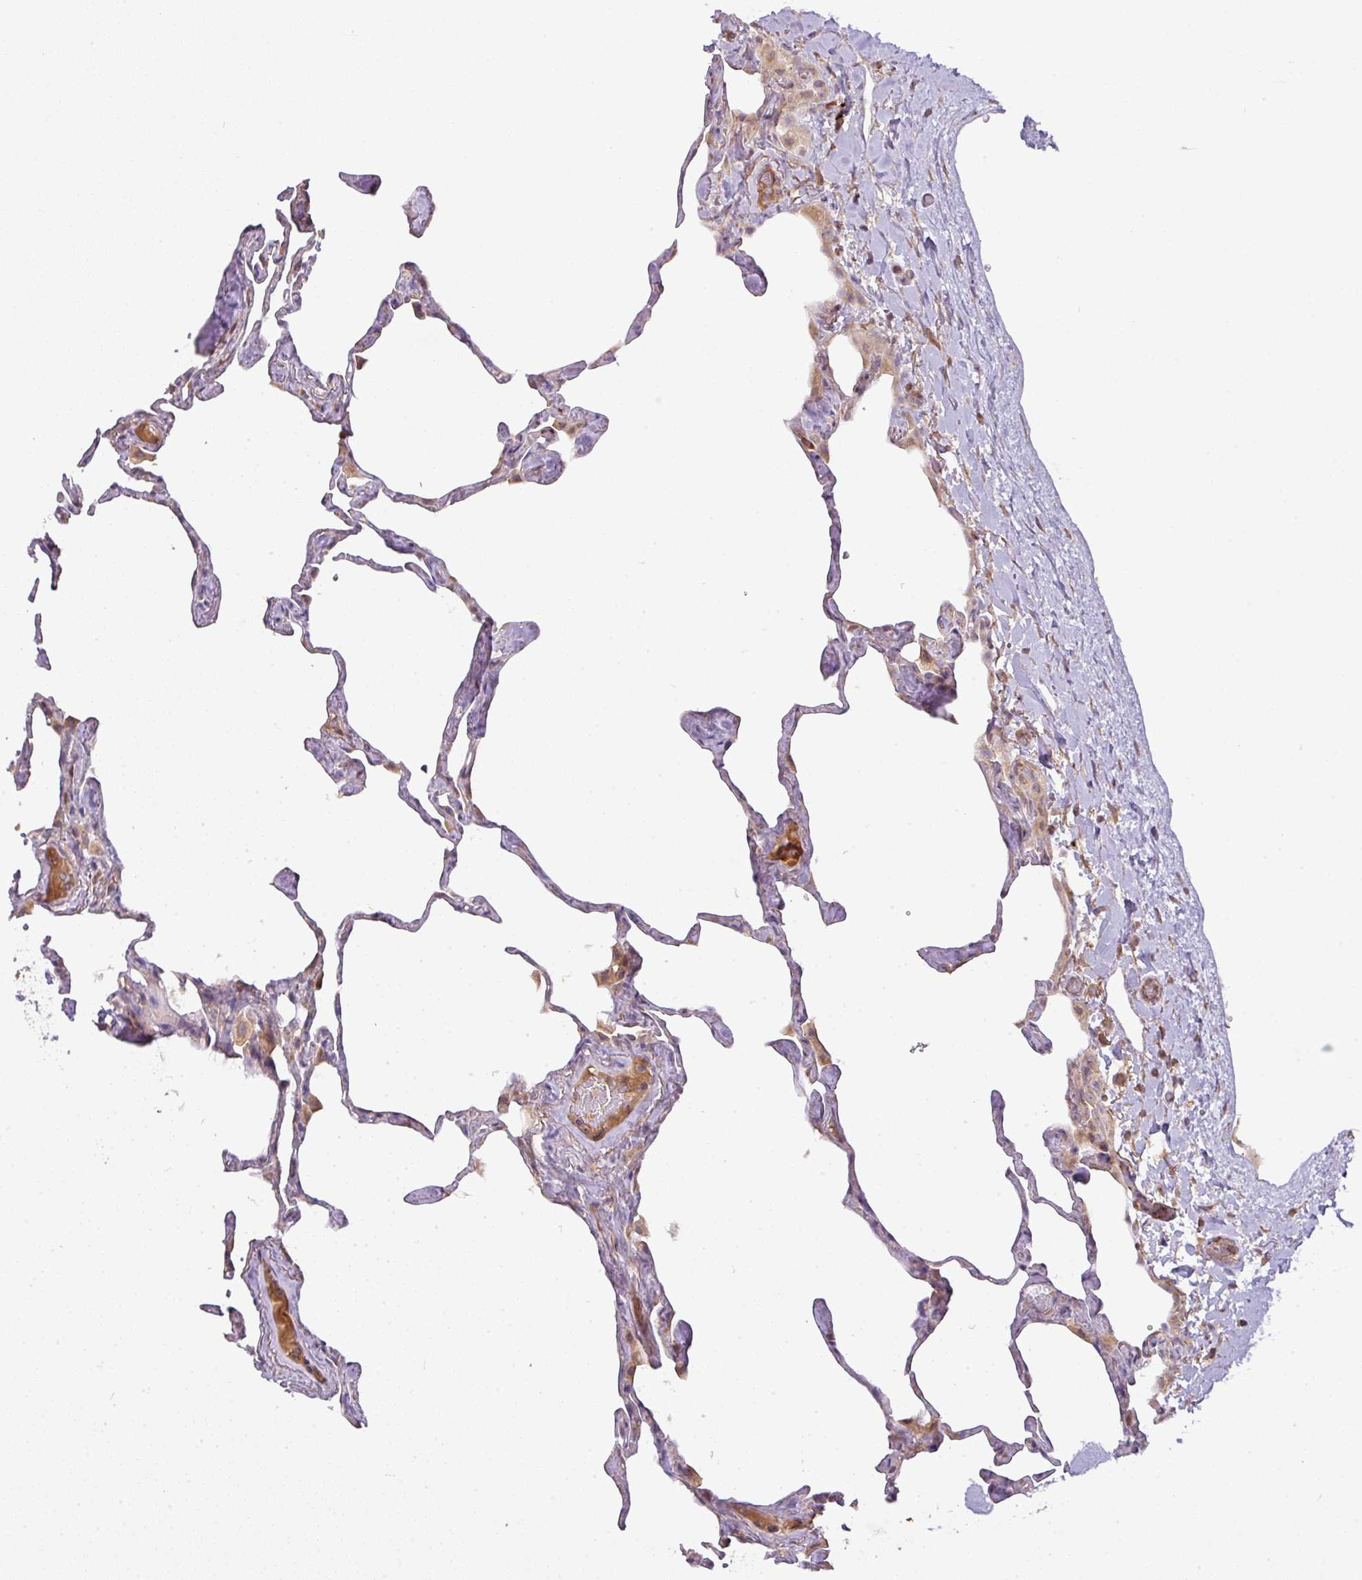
{"staining": {"intensity": "weak", "quantity": "<25%", "location": "cytoplasmic/membranous"}, "tissue": "lung", "cell_type": "Alveolar cells", "image_type": "normal", "snomed": [{"axis": "morphology", "description": "Normal tissue, NOS"}, {"axis": "topography", "description": "Lung"}], "caption": "DAB immunohistochemical staining of unremarkable human lung demonstrates no significant expression in alveolar cells.", "gene": "GALP", "patient": {"sex": "male", "age": 65}}